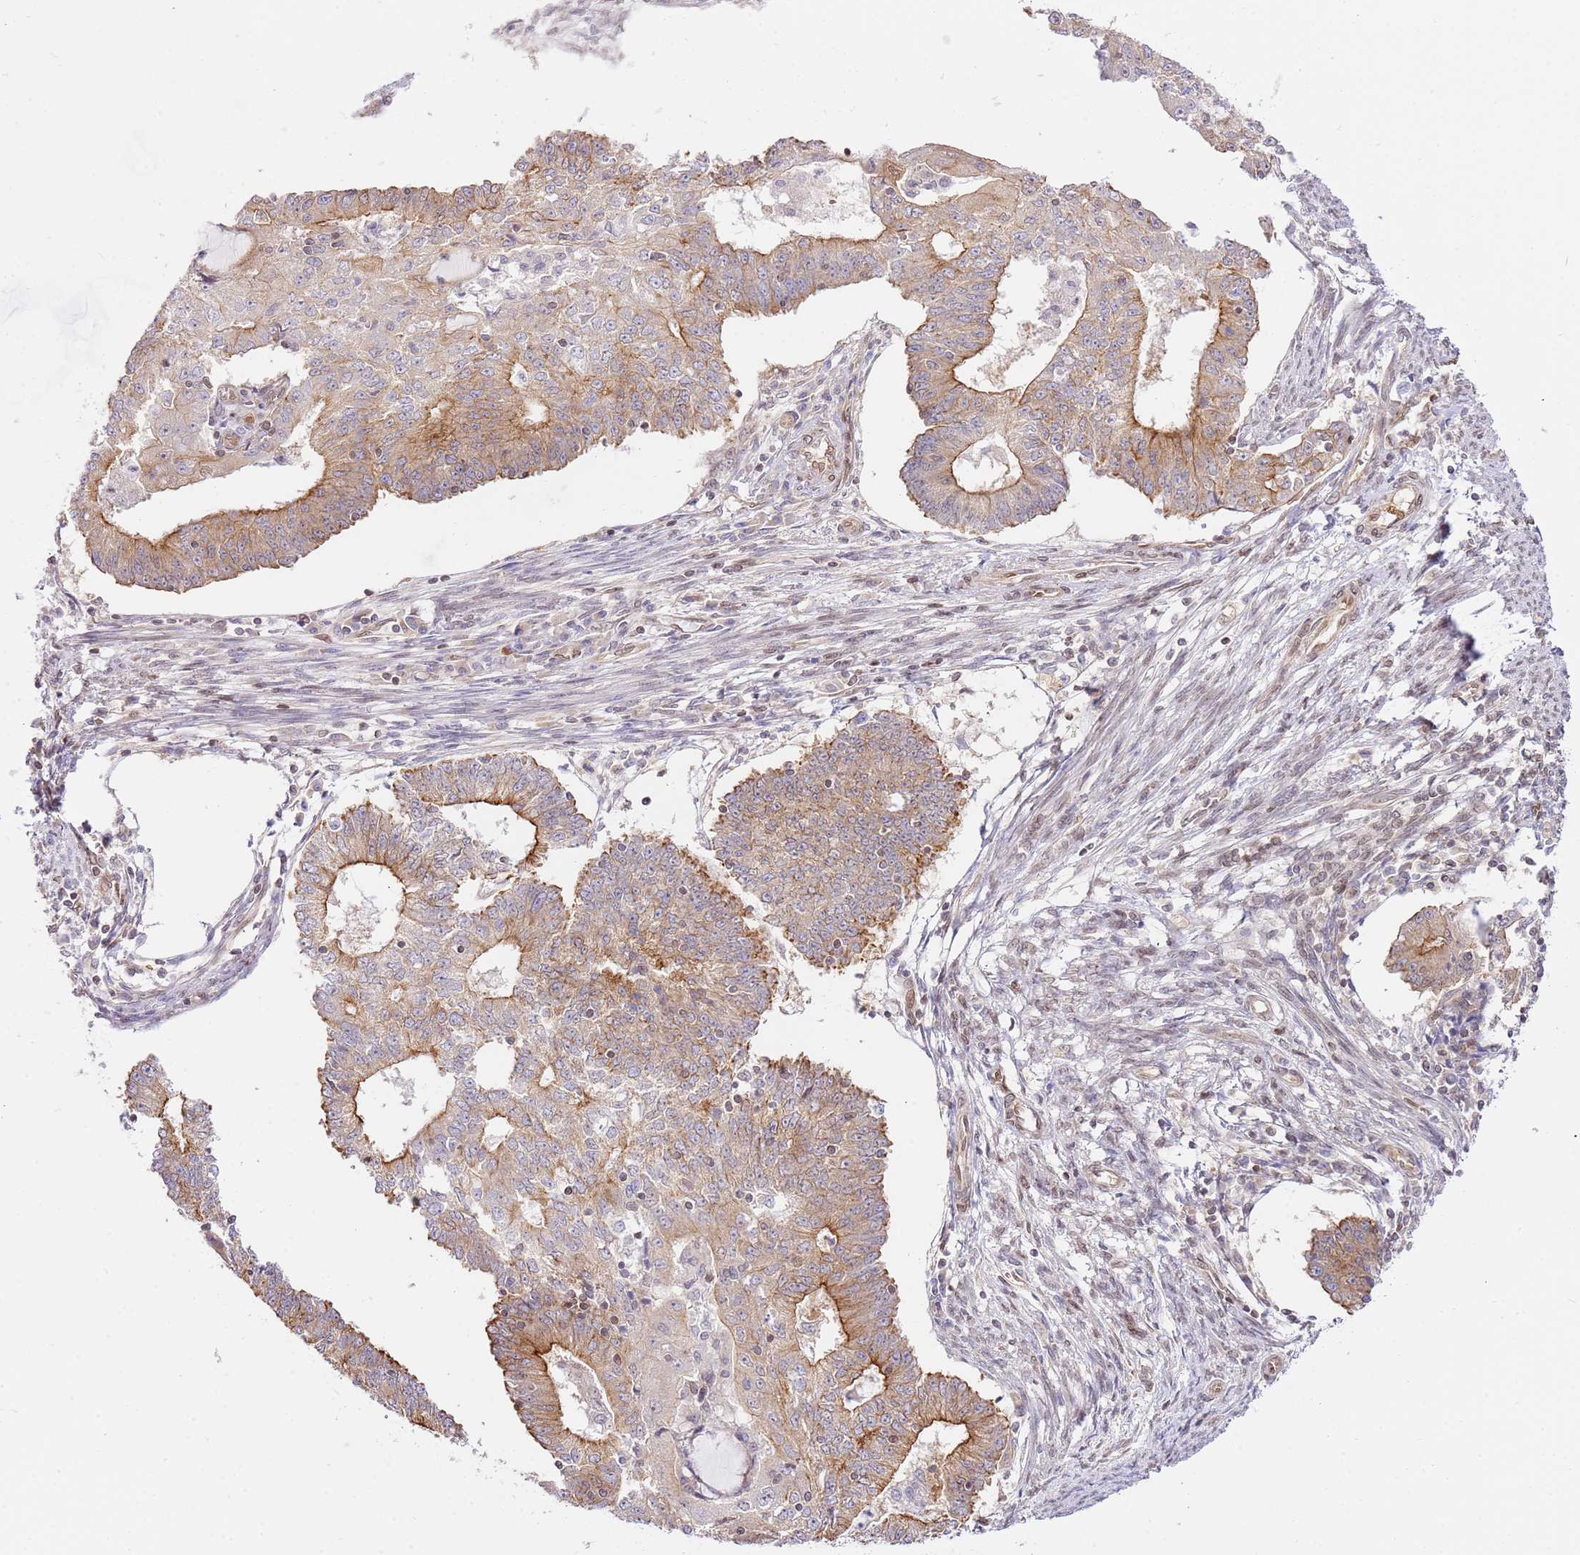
{"staining": {"intensity": "moderate", "quantity": "<25%", "location": "cytoplasmic/membranous"}, "tissue": "endometrial cancer", "cell_type": "Tumor cells", "image_type": "cancer", "snomed": [{"axis": "morphology", "description": "Adenocarcinoma, NOS"}, {"axis": "topography", "description": "Endometrium"}], "caption": "Human endometrial adenocarcinoma stained with a brown dye demonstrates moderate cytoplasmic/membranous positive expression in about <25% of tumor cells.", "gene": "TRIM37", "patient": {"sex": "female", "age": 56}}